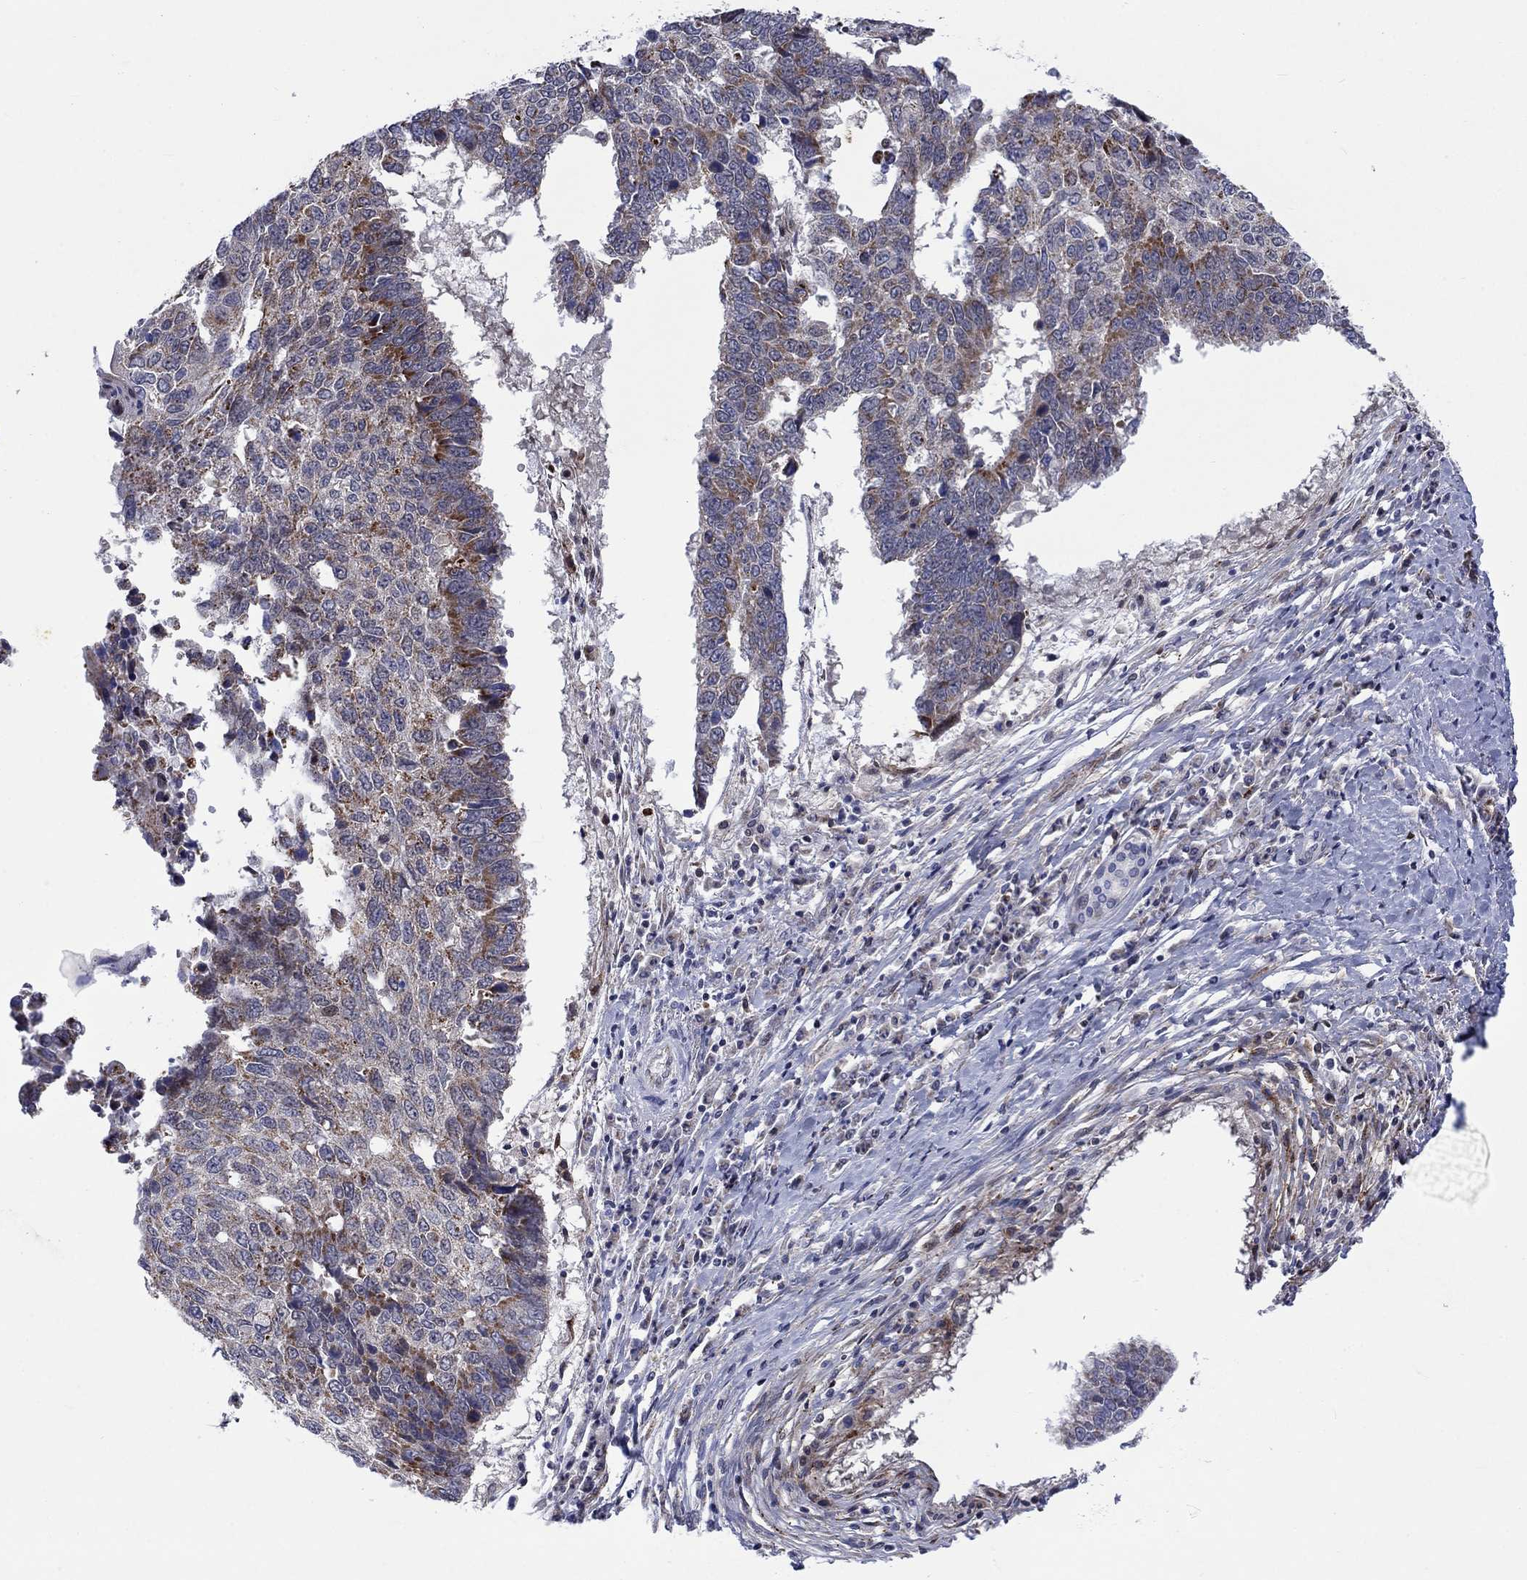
{"staining": {"intensity": "strong", "quantity": "<25%", "location": "cytoplasmic/membranous"}, "tissue": "lung cancer", "cell_type": "Tumor cells", "image_type": "cancer", "snomed": [{"axis": "morphology", "description": "Squamous cell carcinoma, NOS"}, {"axis": "topography", "description": "Lung"}], "caption": "Strong cytoplasmic/membranous expression is appreciated in about <25% of tumor cells in lung squamous cell carcinoma.", "gene": "SLC35F2", "patient": {"sex": "male", "age": 73}}